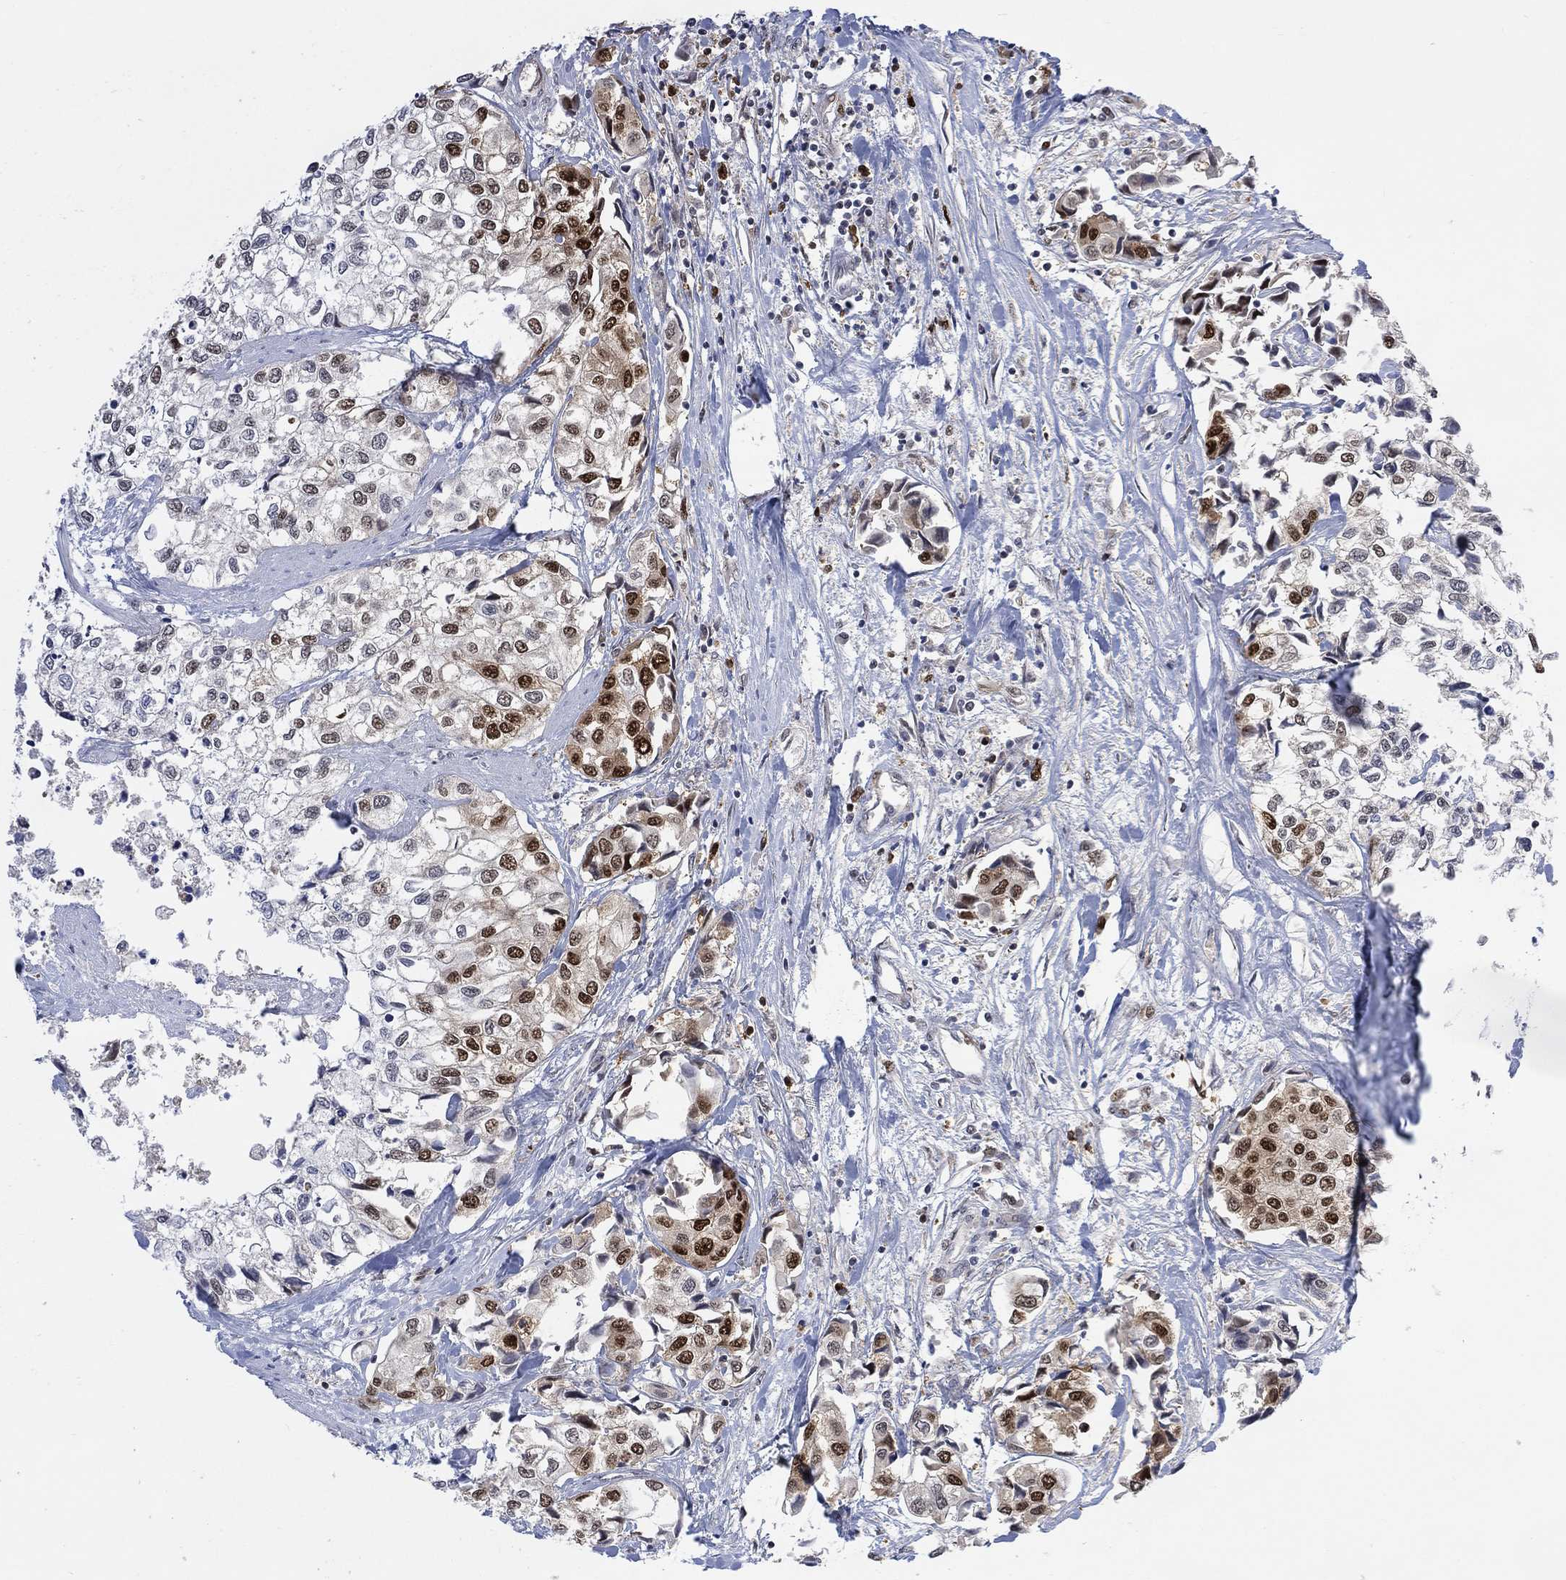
{"staining": {"intensity": "strong", "quantity": "25%-75%", "location": "nuclear"}, "tissue": "urothelial cancer", "cell_type": "Tumor cells", "image_type": "cancer", "snomed": [{"axis": "morphology", "description": "Urothelial carcinoma, High grade"}, {"axis": "topography", "description": "Urinary bladder"}], "caption": "Brown immunohistochemical staining in human urothelial cancer reveals strong nuclear expression in approximately 25%-75% of tumor cells.", "gene": "RAD54L2", "patient": {"sex": "male", "age": 73}}